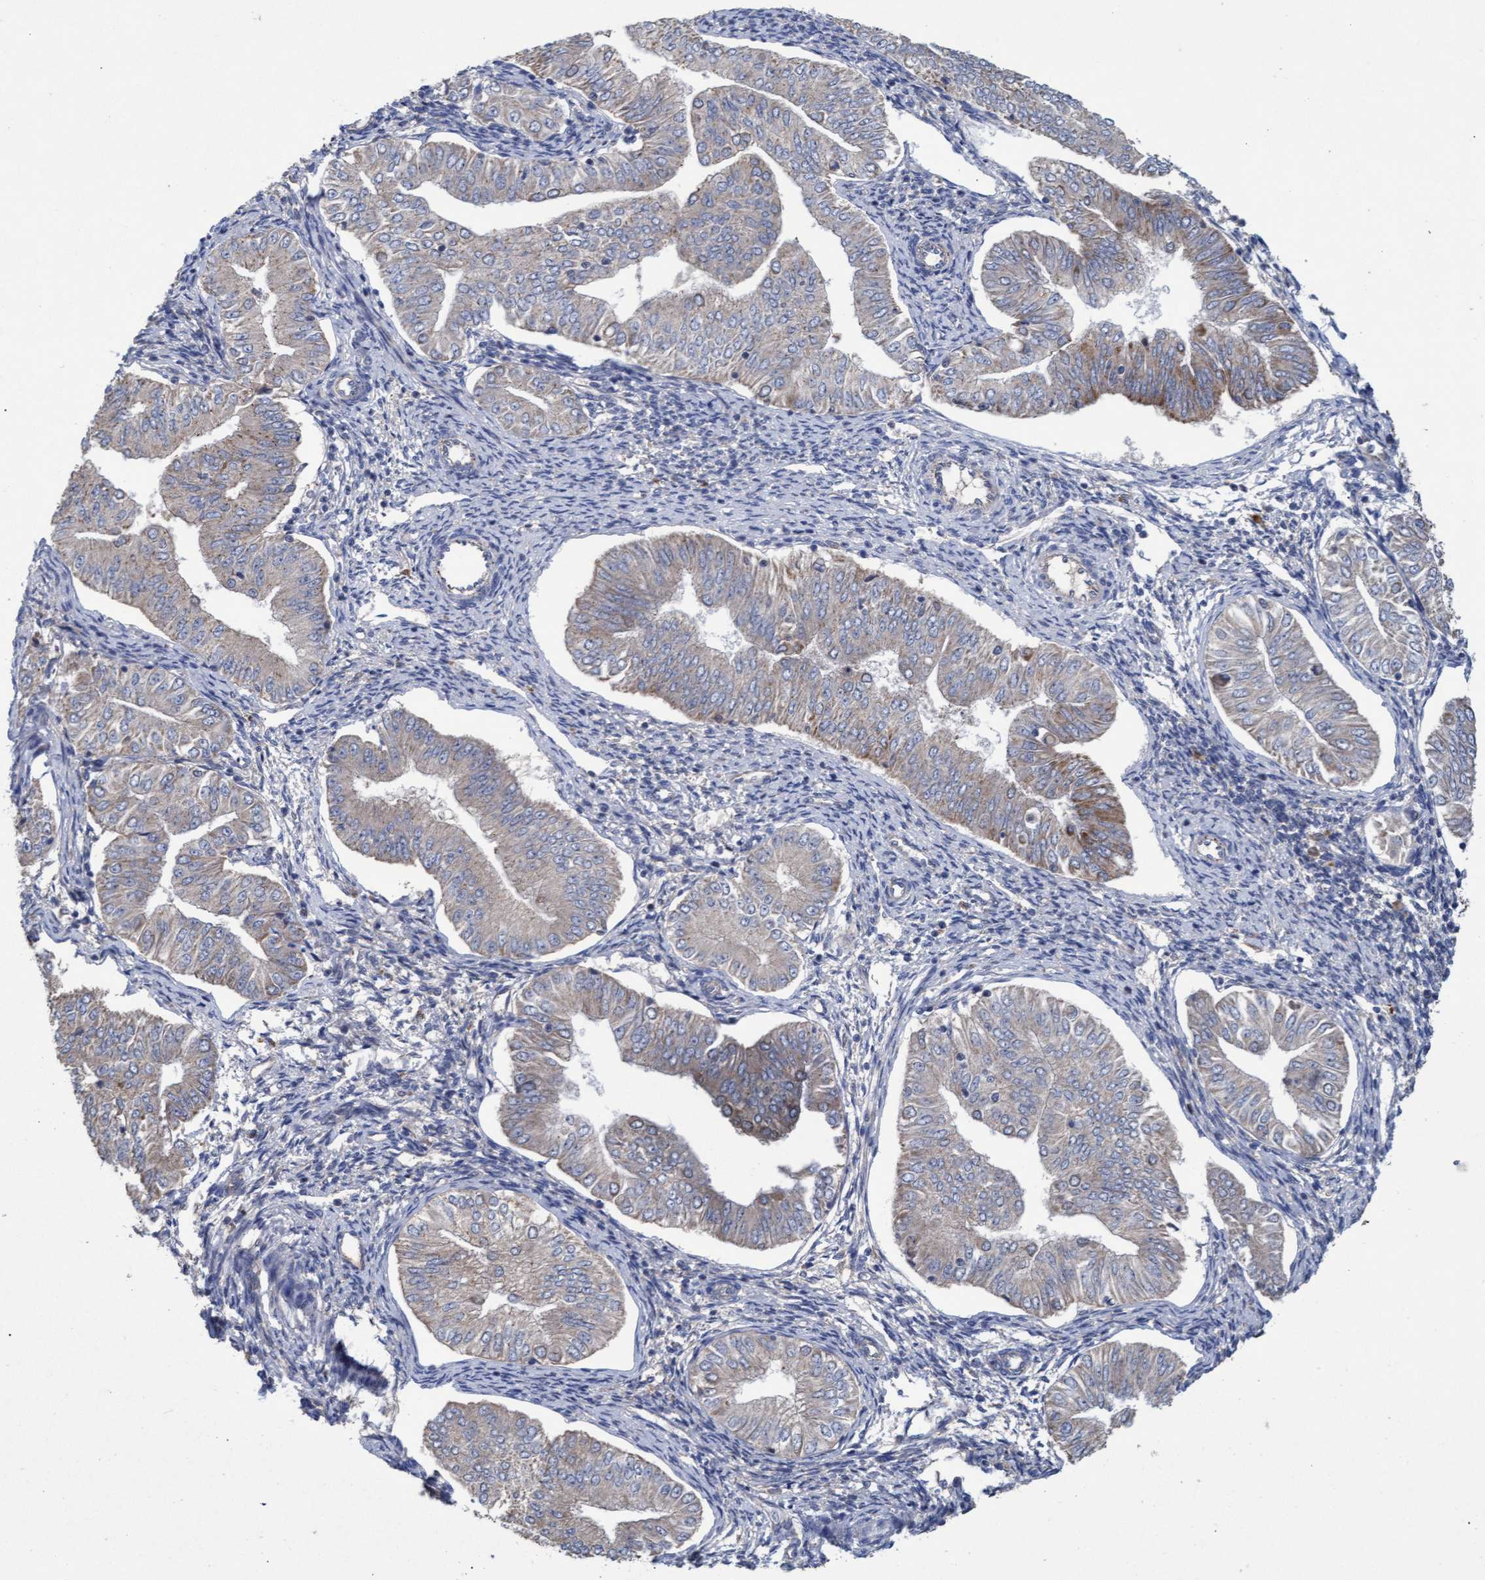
{"staining": {"intensity": "weak", "quantity": "<25%", "location": "cytoplasmic/membranous"}, "tissue": "endometrial cancer", "cell_type": "Tumor cells", "image_type": "cancer", "snomed": [{"axis": "morphology", "description": "Normal tissue, NOS"}, {"axis": "morphology", "description": "Adenocarcinoma, NOS"}, {"axis": "topography", "description": "Endometrium"}], "caption": "DAB immunohistochemical staining of endometrial cancer (adenocarcinoma) reveals no significant positivity in tumor cells.", "gene": "MRPL38", "patient": {"sex": "female", "age": 53}}